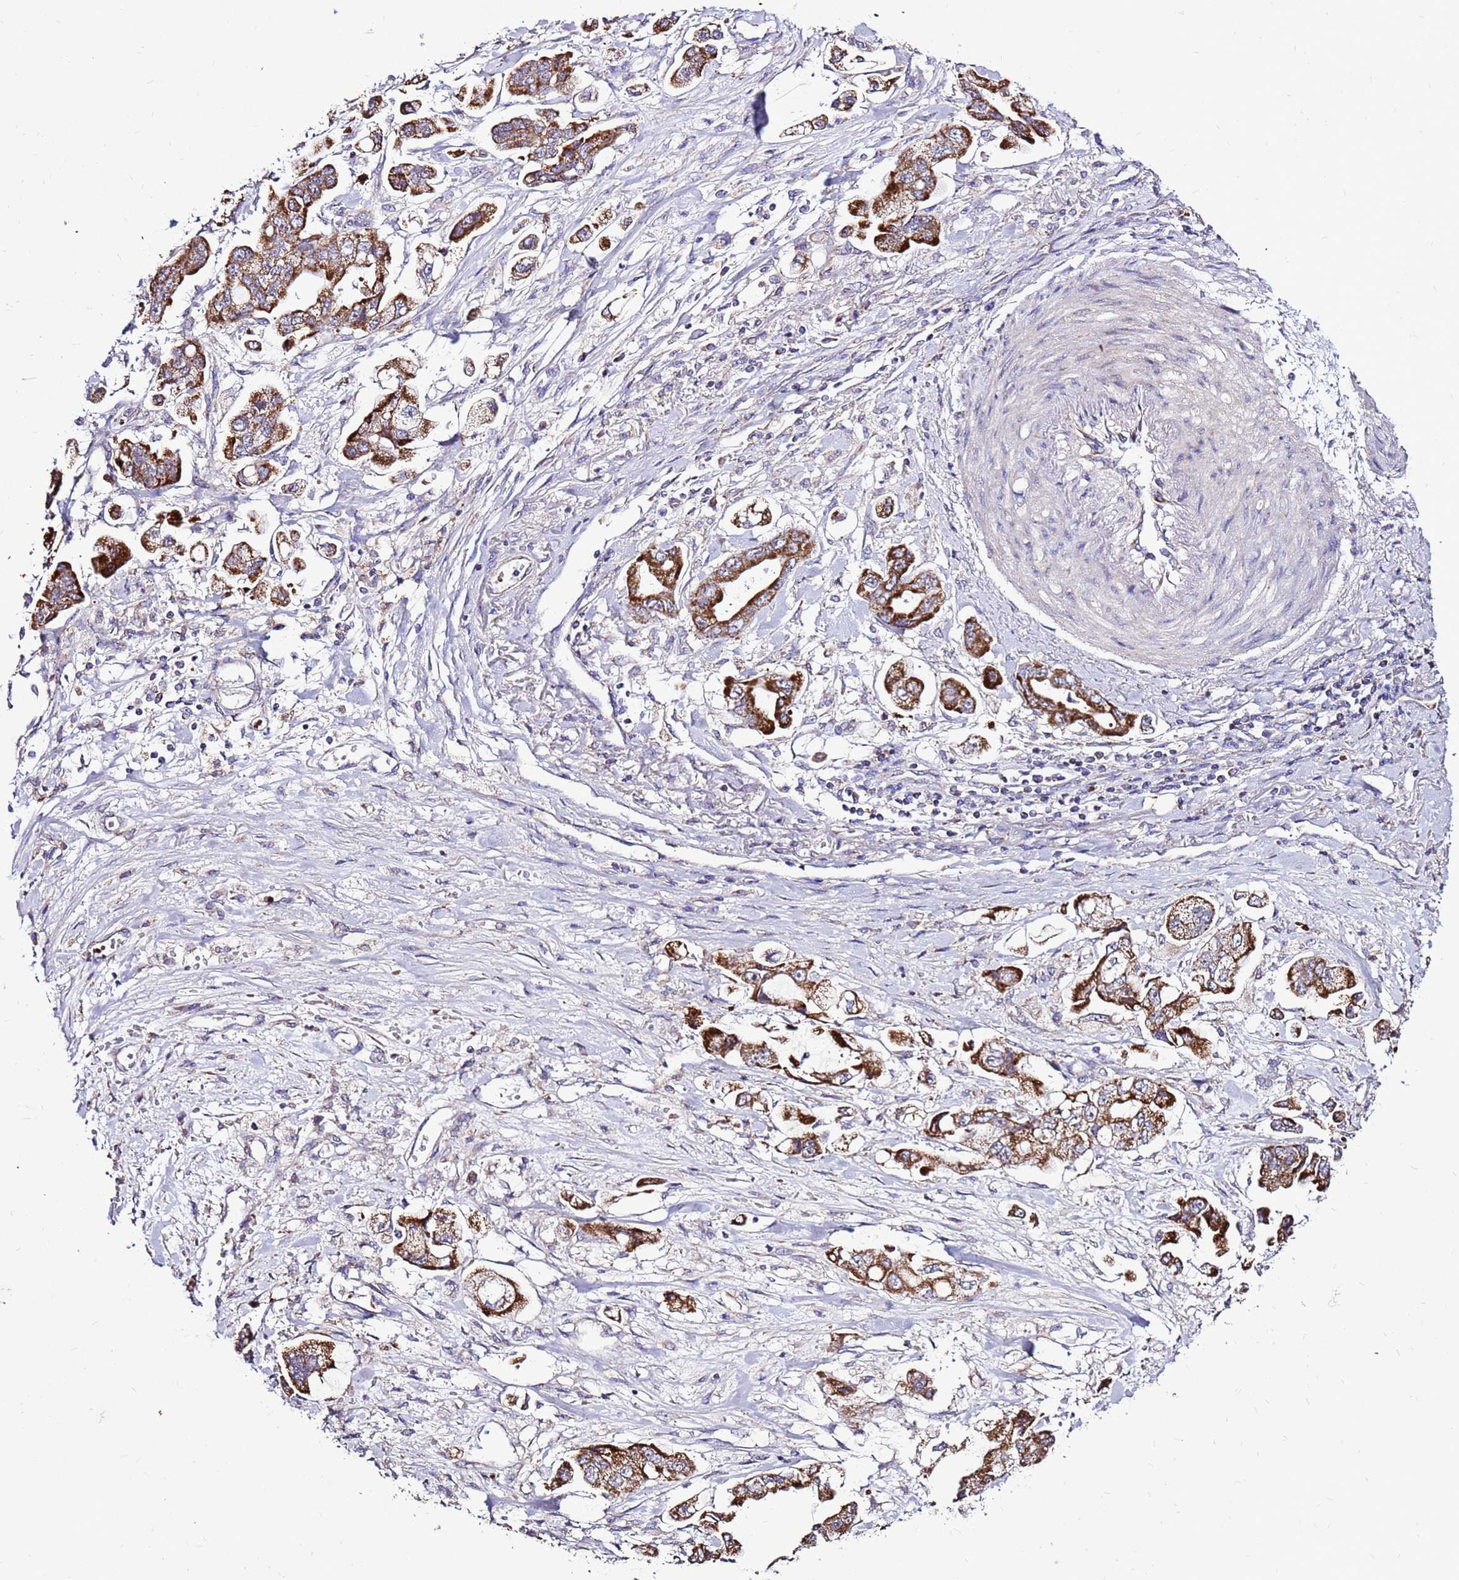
{"staining": {"intensity": "strong", "quantity": ">75%", "location": "cytoplasmic/membranous"}, "tissue": "stomach cancer", "cell_type": "Tumor cells", "image_type": "cancer", "snomed": [{"axis": "morphology", "description": "Adenocarcinoma, NOS"}, {"axis": "topography", "description": "Stomach"}], "caption": "A photomicrograph of stomach cancer (adenocarcinoma) stained for a protein exhibits strong cytoplasmic/membranous brown staining in tumor cells.", "gene": "SPSB3", "patient": {"sex": "male", "age": 62}}